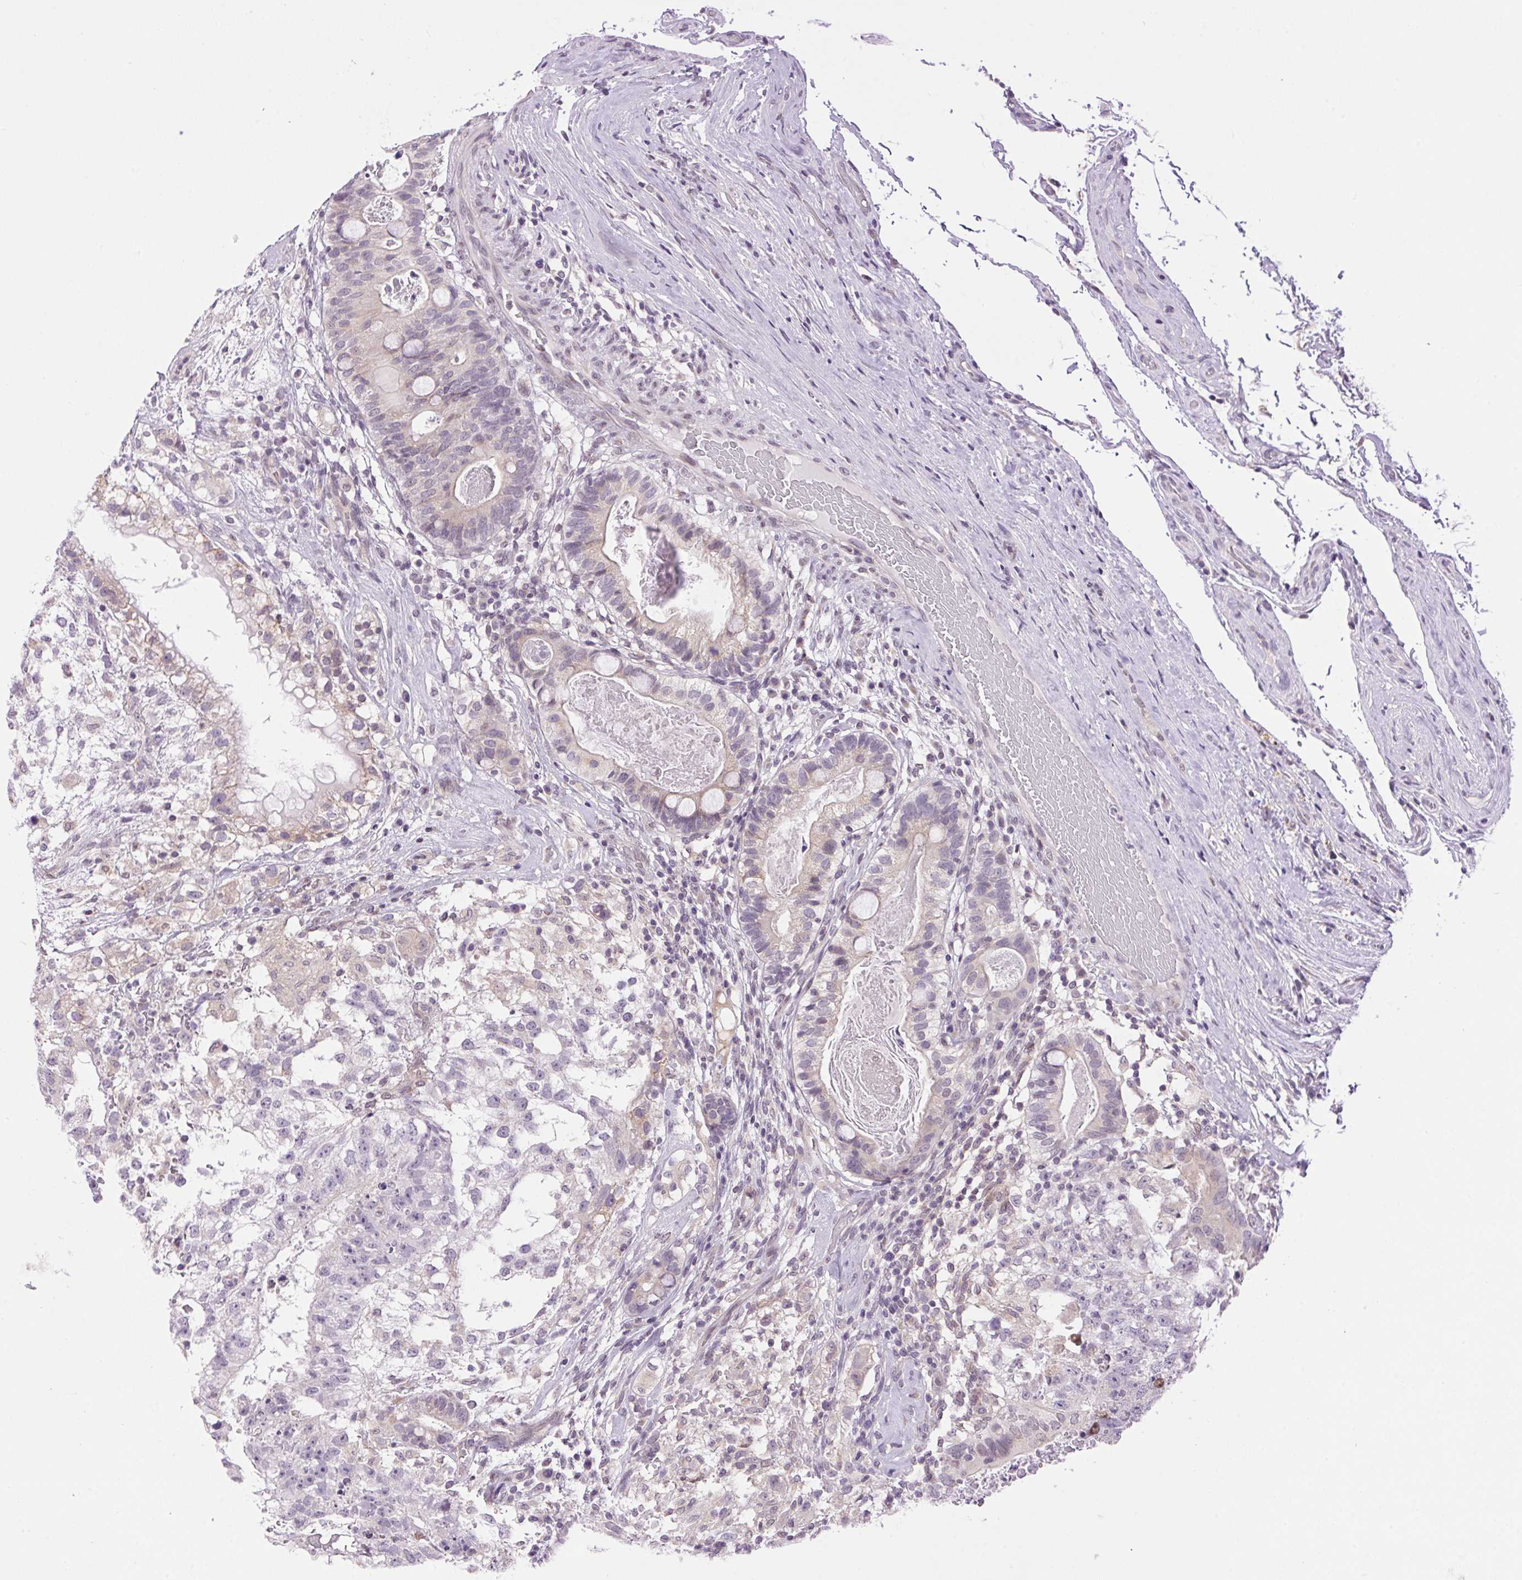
{"staining": {"intensity": "negative", "quantity": "none", "location": "none"}, "tissue": "testis cancer", "cell_type": "Tumor cells", "image_type": "cancer", "snomed": [{"axis": "morphology", "description": "Seminoma, NOS"}, {"axis": "morphology", "description": "Carcinoma, Embryonal, NOS"}, {"axis": "topography", "description": "Testis"}], "caption": "DAB immunohistochemical staining of human embryonal carcinoma (testis) displays no significant staining in tumor cells. The staining was performed using DAB (3,3'-diaminobenzidine) to visualize the protein expression in brown, while the nuclei were stained in blue with hematoxylin (Magnification: 20x).", "gene": "SMIM13", "patient": {"sex": "male", "age": 41}}